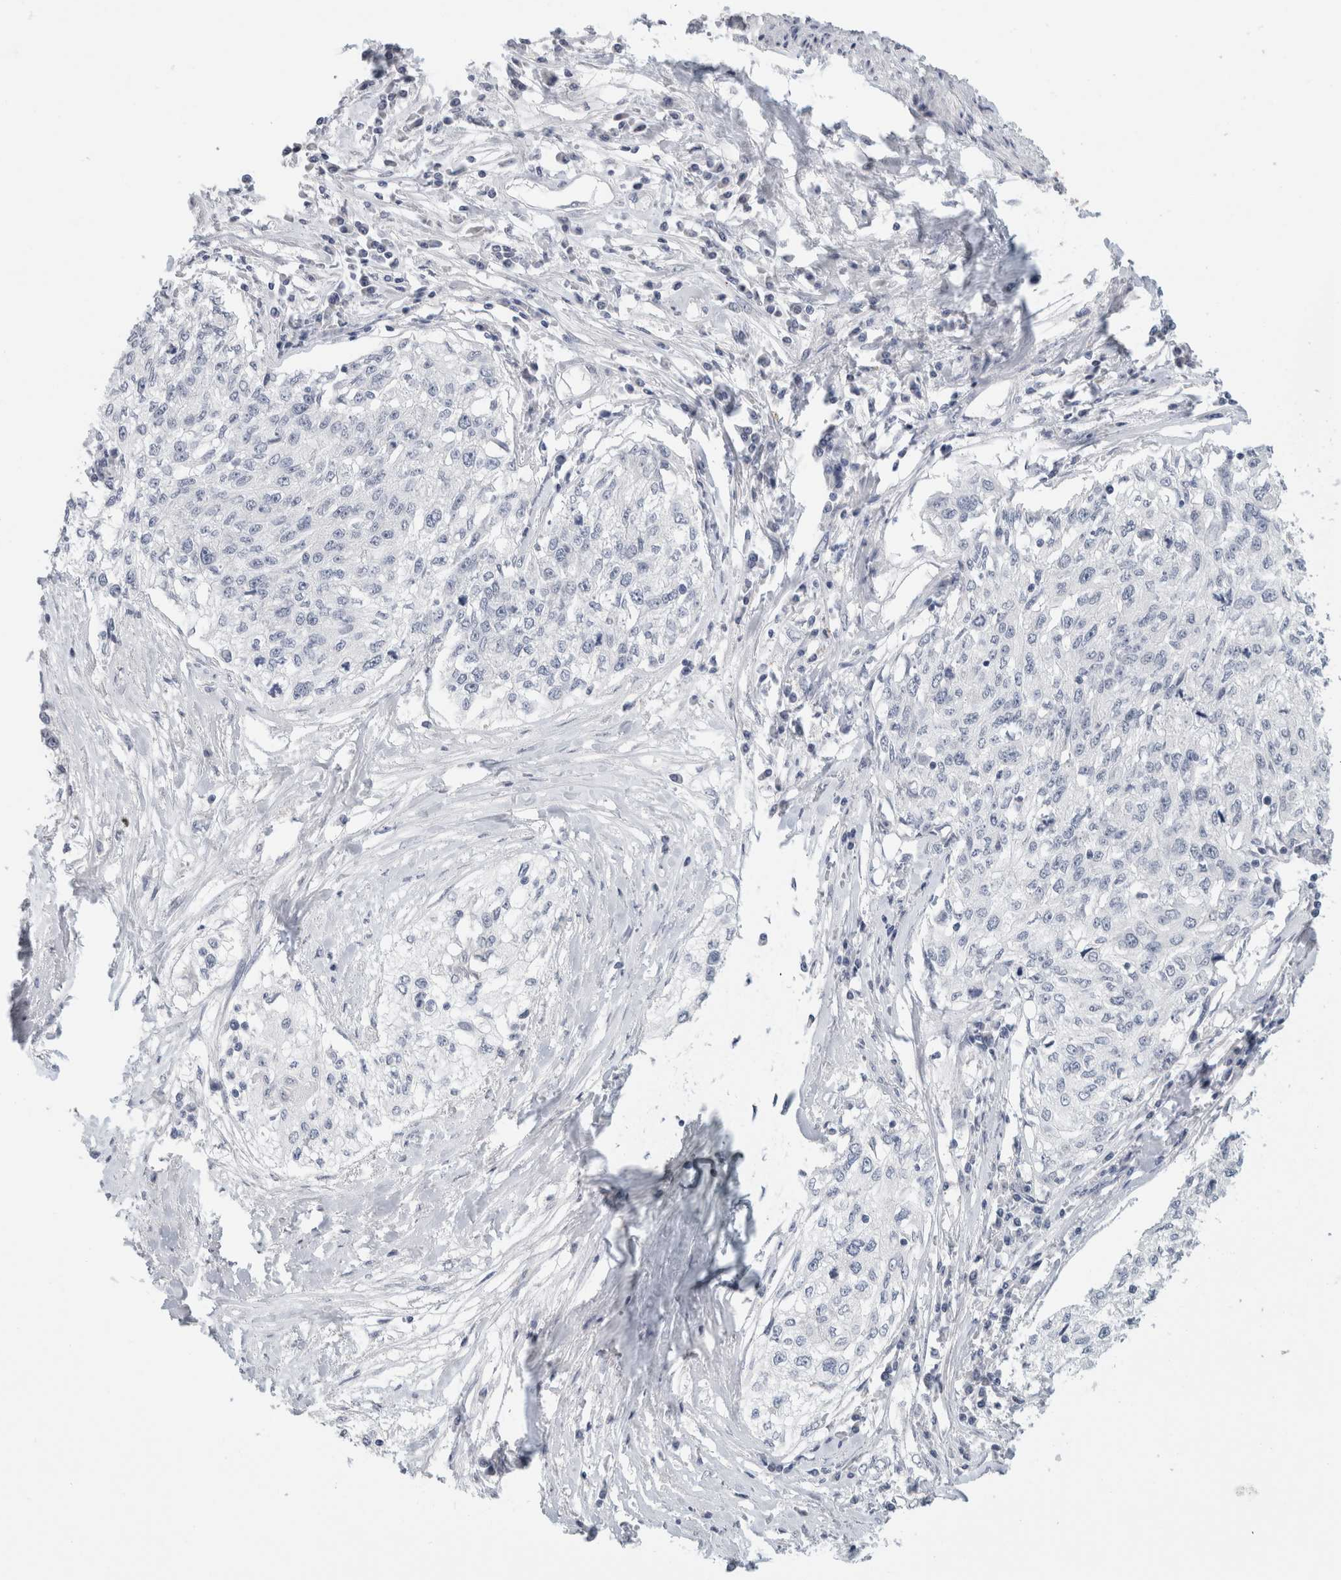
{"staining": {"intensity": "negative", "quantity": "none", "location": "none"}, "tissue": "cervical cancer", "cell_type": "Tumor cells", "image_type": "cancer", "snomed": [{"axis": "morphology", "description": "Squamous cell carcinoma, NOS"}, {"axis": "topography", "description": "Cervix"}], "caption": "An image of squamous cell carcinoma (cervical) stained for a protein demonstrates no brown staining in tumor cells.", "gene": "BCAN", "patient": {"sex": "female", "age": 57}}